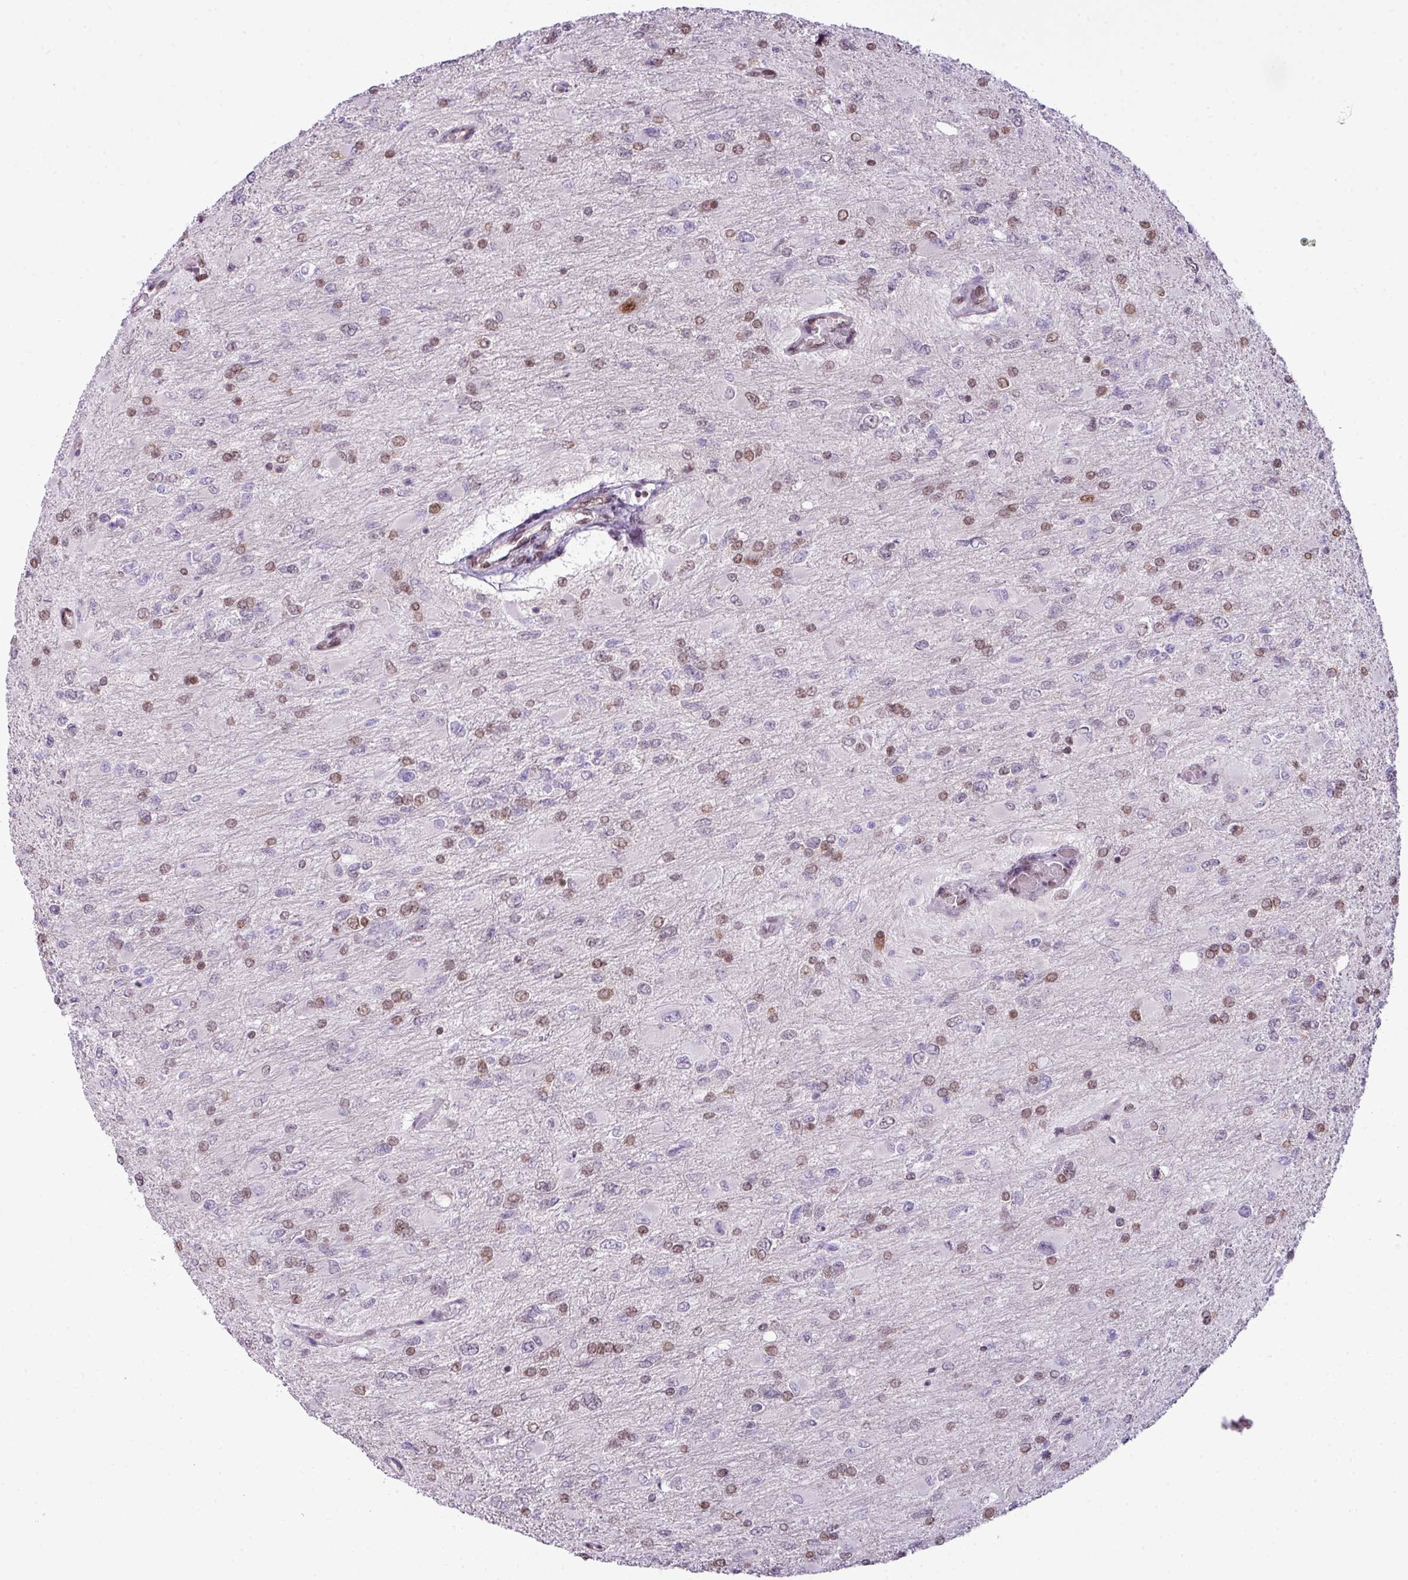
{"staining": {"intensity": "moderate", "quantity": "25%-75%", "location": "nuclear"}, "tissue": "glioma", "cell_type": "Tumor cells", "image_type": "cancer", "snomed": [{"axis": "morphology", "description": "Glioma, malignant, High grade"}, {"axis": "topography", "description": "Cerebral cortex"}], "caption": "This is an image of IHC staining of glioma, which shows moderate staining in the nuclear of tumor cells.", "gene": "ARL6IP4", "patient": {"sex": "female", "age": 36}}